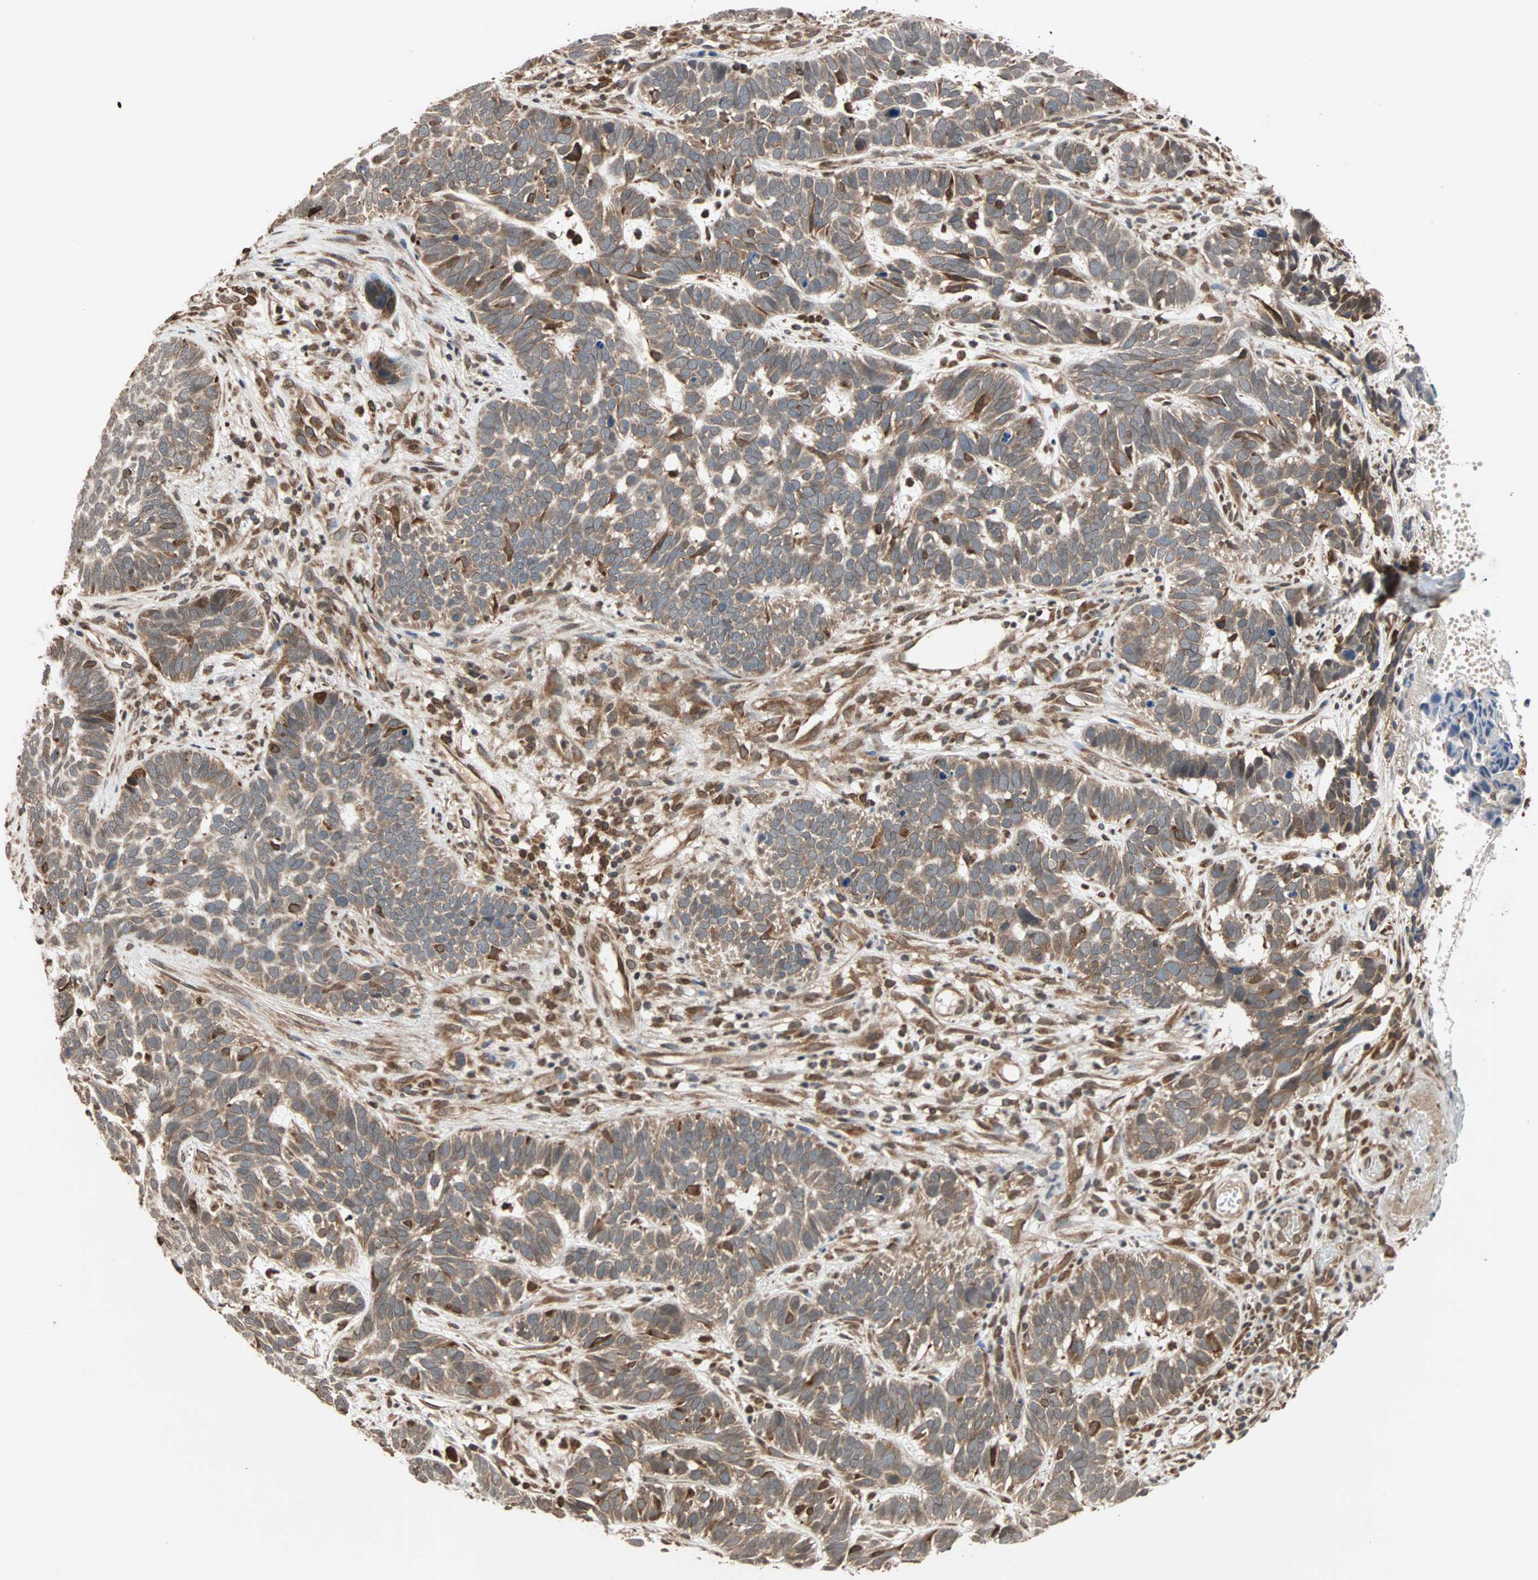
{"staining": {"intensity": "weak", "quantity": ">75%", "location": "cytoplasmic/membranous"}, "tissue": "skin cancer", "cell_type": "Tumor cells", "image_type": "cancer", "snomed": [{"axis": "morphology", "description": "Basal cell carcinoma"}, {"axis": "topography", "description": "Skin"}], "caption": "About >75% of tumor cells in human skin cancer demonstrate weak cytoplasmic/membranous protein expression as visualized by brown immunohistochemical staining.", "gene": "AUP1", "patient": {"sex": "male", "age": 87}}